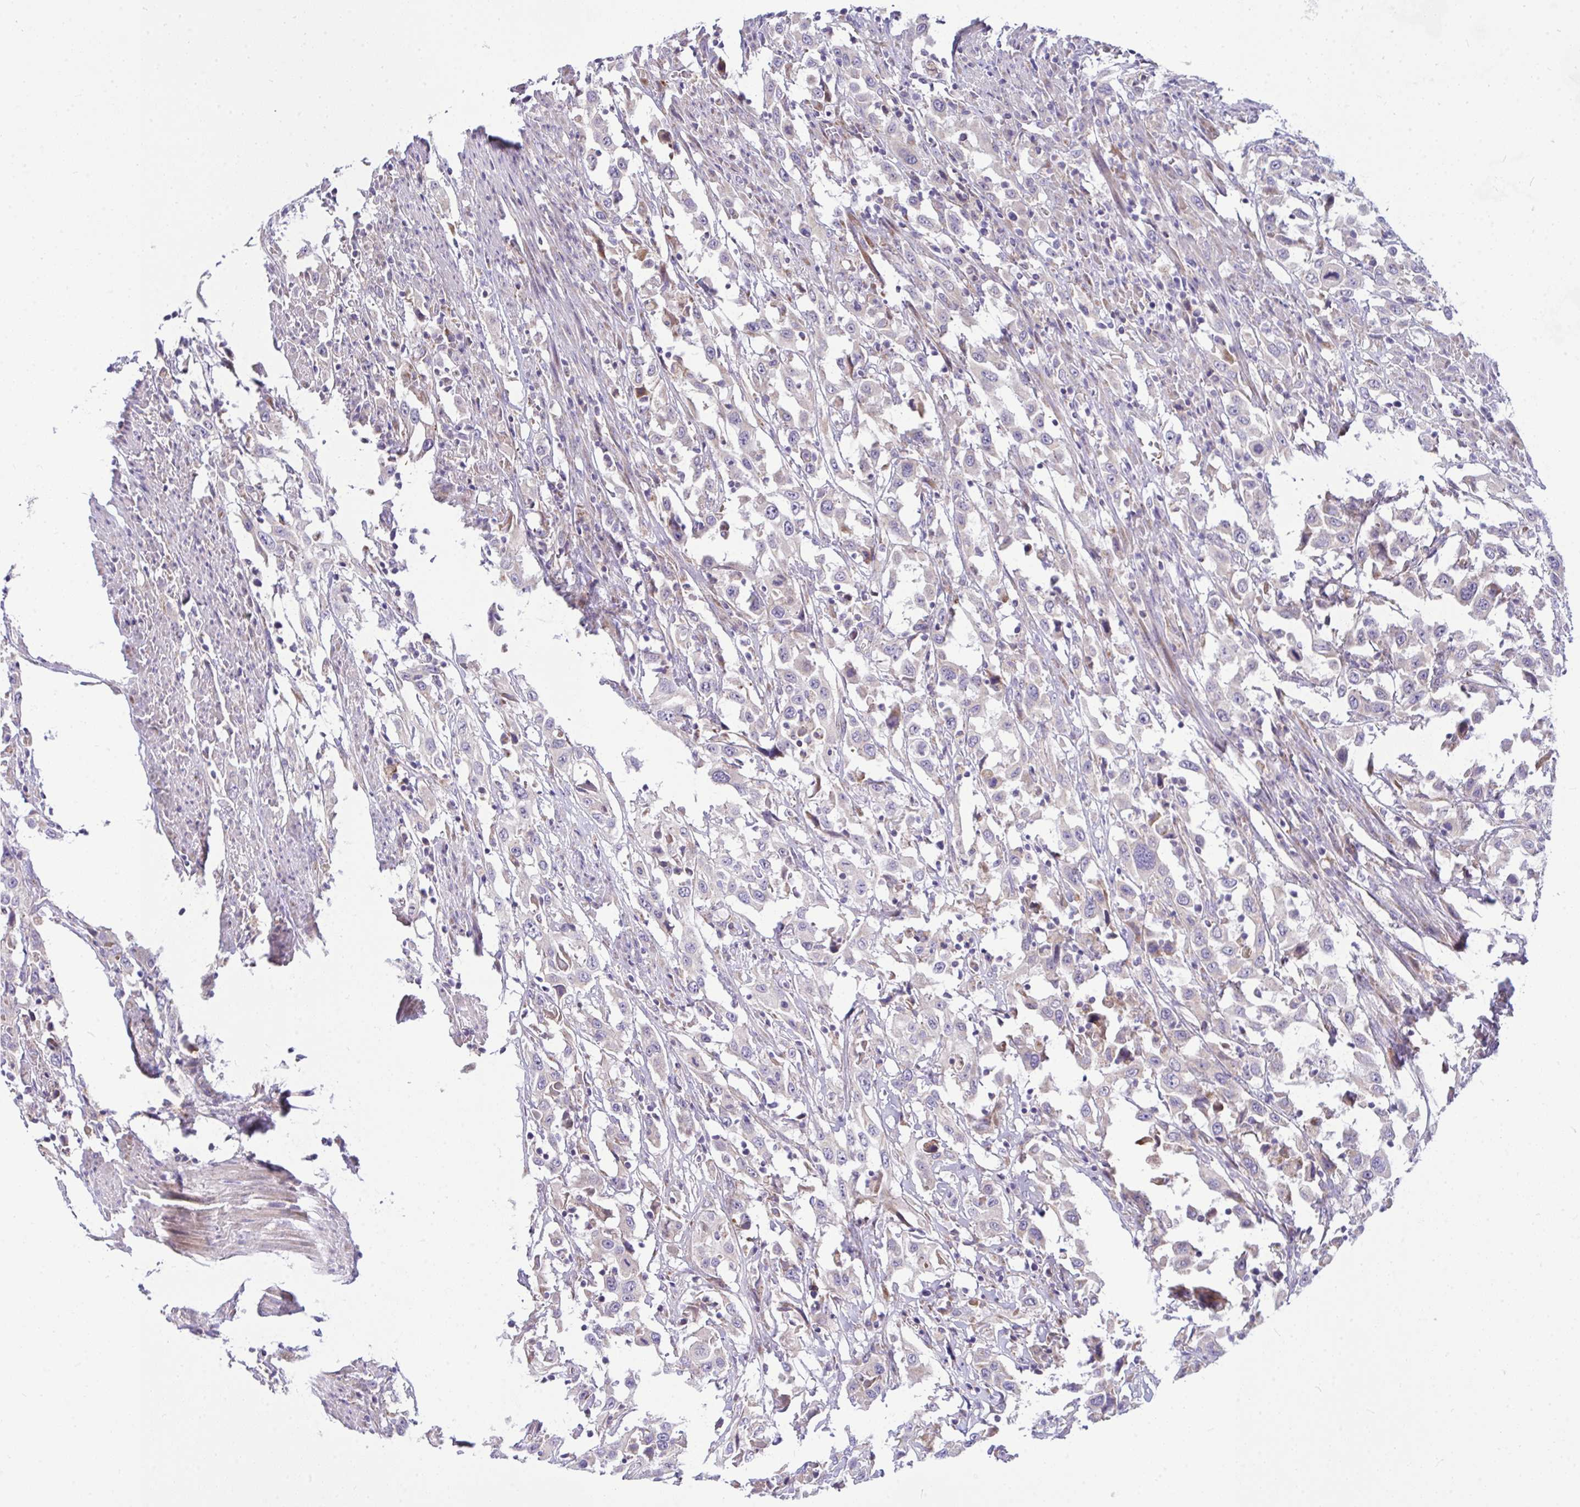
{"staining": {"intensity": "negative", "quantity": "none", "location": "none"}, "tissue": "urothelial cancer", "cell_type": "Tumor cells", "image_type": "cancer", "snomed": [{"axis": "morphology", "description": "Urothelial carcinoma, High grade"}, {"axis": "topography", "description": "Urinary bladder"}], "caption": "IHC of urothelial cancer reveals no expression in tumor cells. Brightfield microscopy of IHC stained with DAB (brown) and hematoxylin (blue), captured at high magnification.", "gene": "CEP63", "patient": {"sex": "male", "age": 61}}